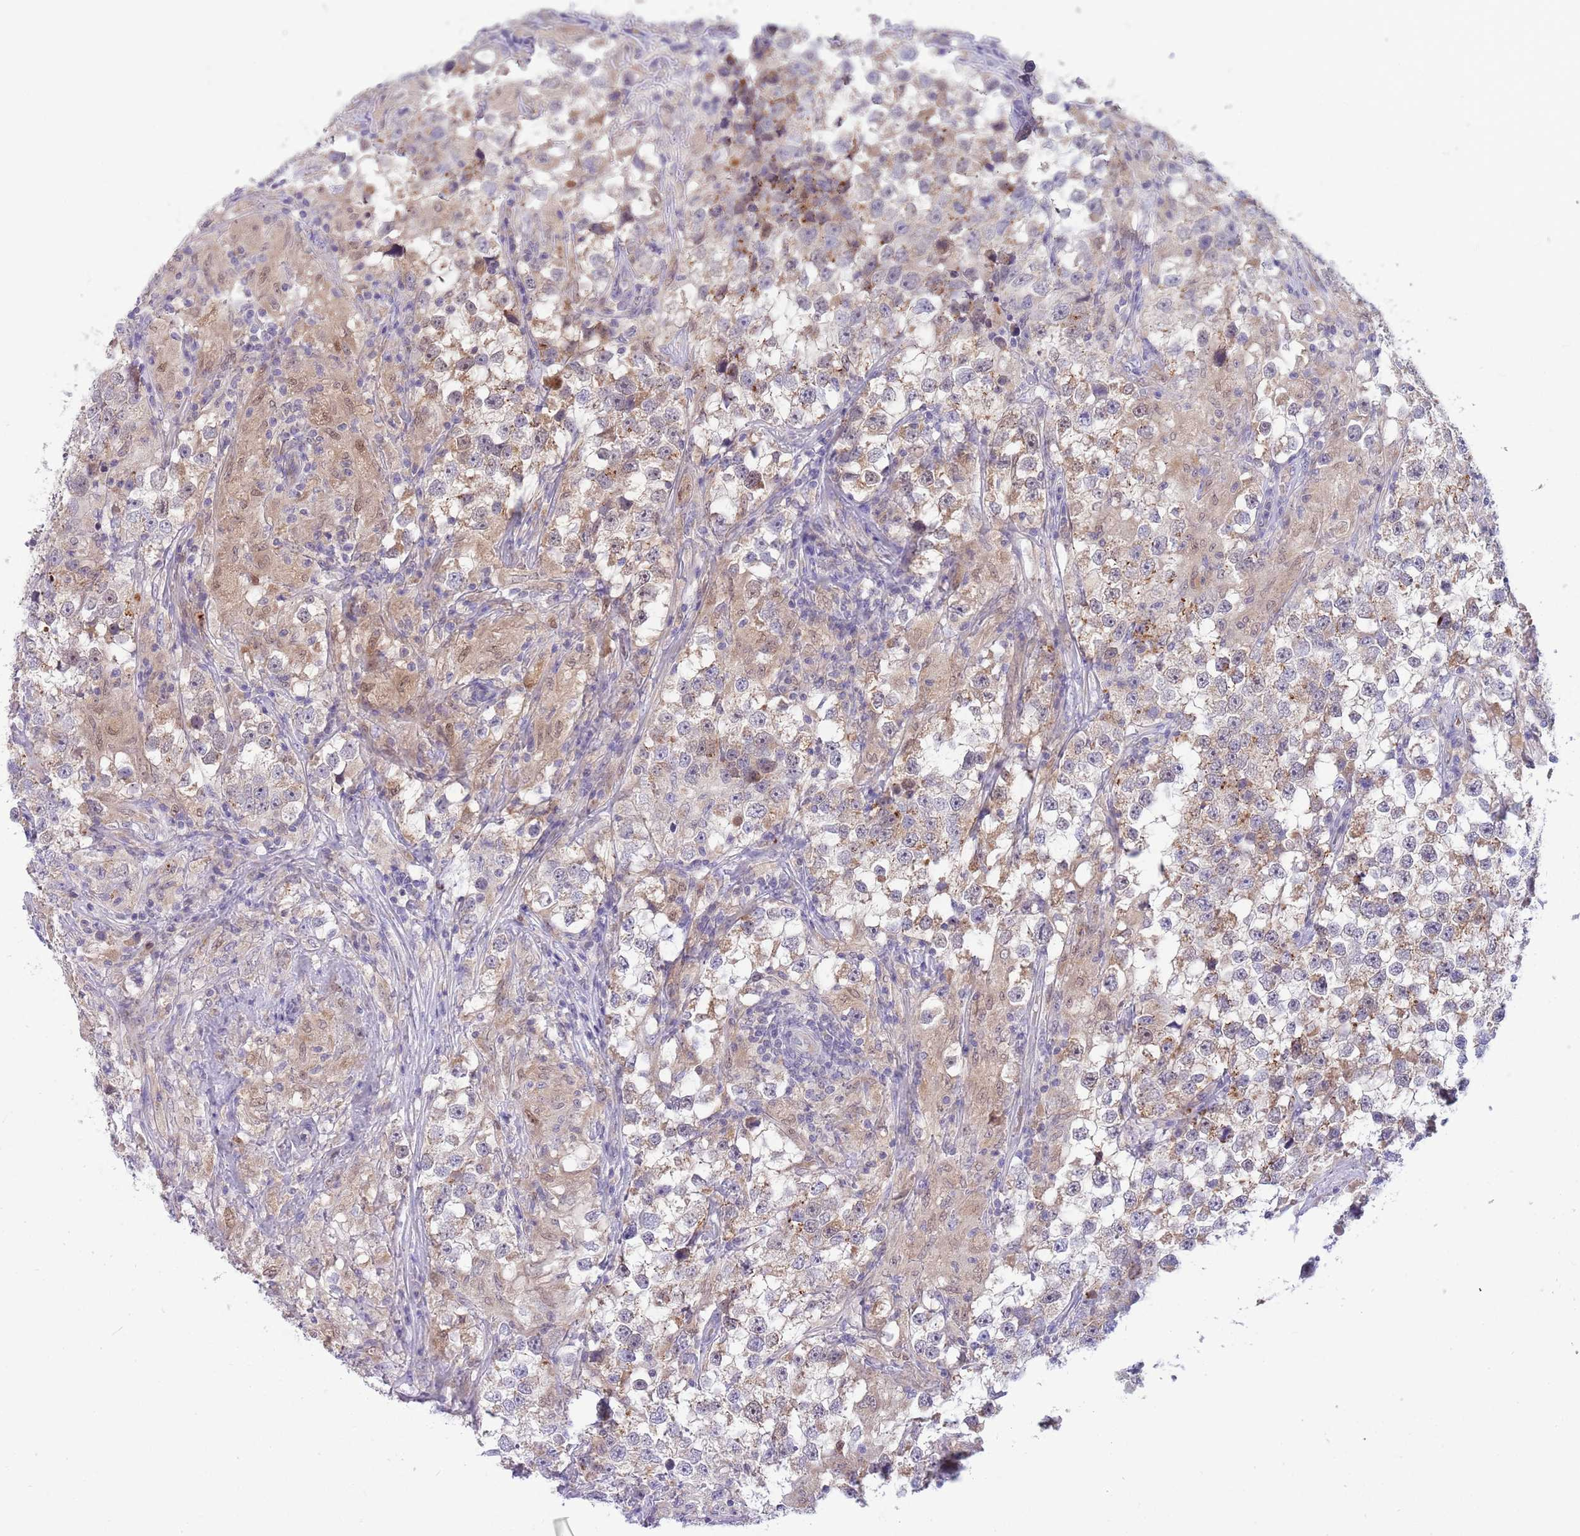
{"staining": {"intensity": "weak", "quantity": "25%-75%", "location": "cytoplasmic/membranous,nuclear"}, "tissue": "testis cancer", "cell_type": "Tumor cells", "image_type": "cancer", "snomed": [{"axis": "morphology", "description": "Seminoma, NOS"}, {"axis": "topography", "description": "Testis"}], "caption": "The micrograph reveals a brown stain indicating the presence of a protein in the cytoplasmic/membranous and nuclear of tumor cells in testis seminoma.", "gene": "DDHD1", "patient": {"sex": "male", "age": 46}}